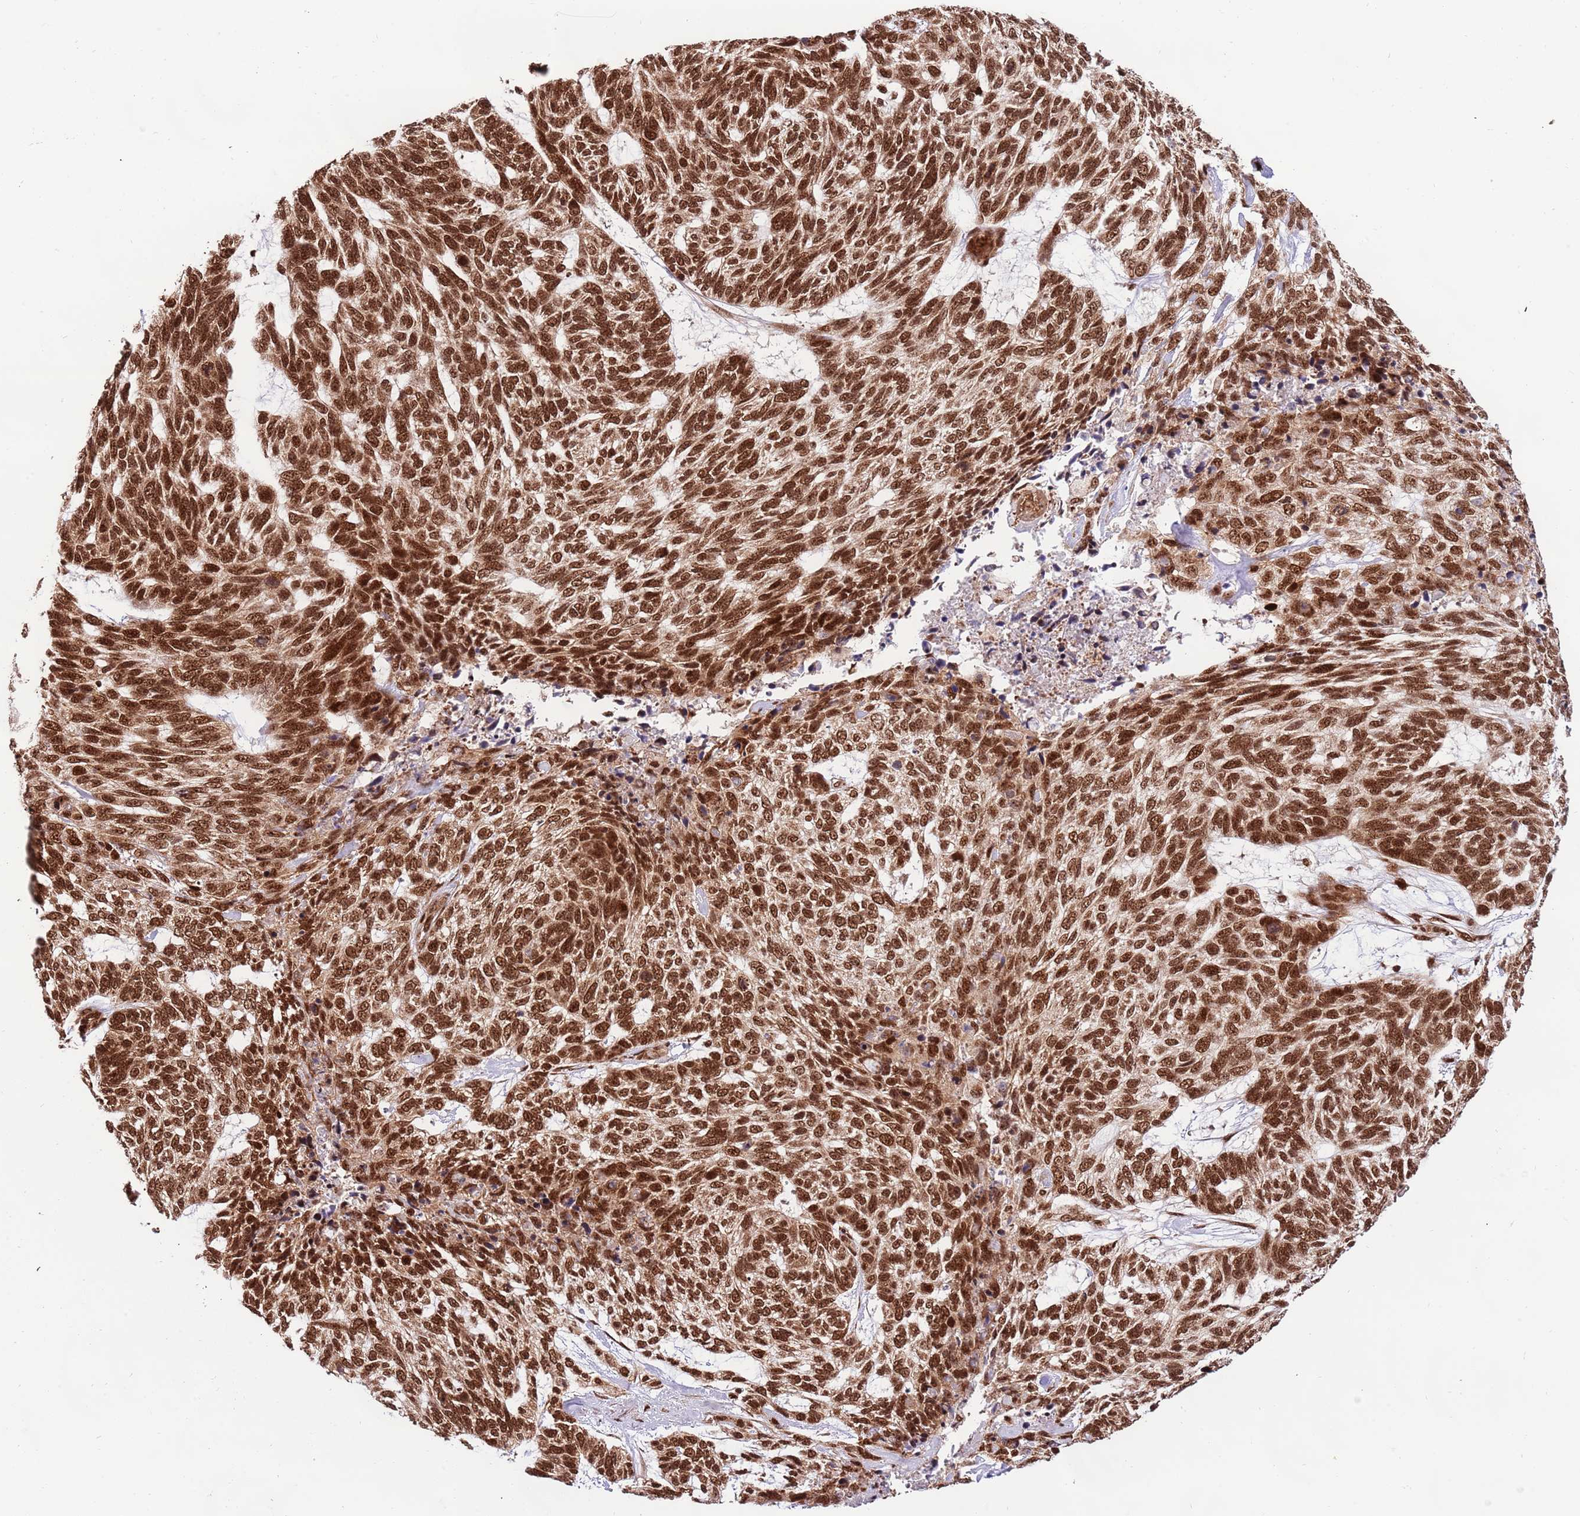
{"staining": {"intensity": "strong", "quantity": ">75%", "location": "nuclear"}, "tissue": "skin cancer", "cell_type": "Tumor cells", "image_type": "cancer", "snomed": [{"axis": "morphology", "description": "Basal cell carcinoma"}, {"axis": "topography", "description": "Skin"}], "caption": "The micrograph displays a brown stain indicating the presence of a protein in the nuclear of tumor cells in skin basal cell carcinoma. (Brightfield microscopy of DAB IHC at high magnification).", "gene": "RIF1", "patient": {"sex": "female", "age": 65}}